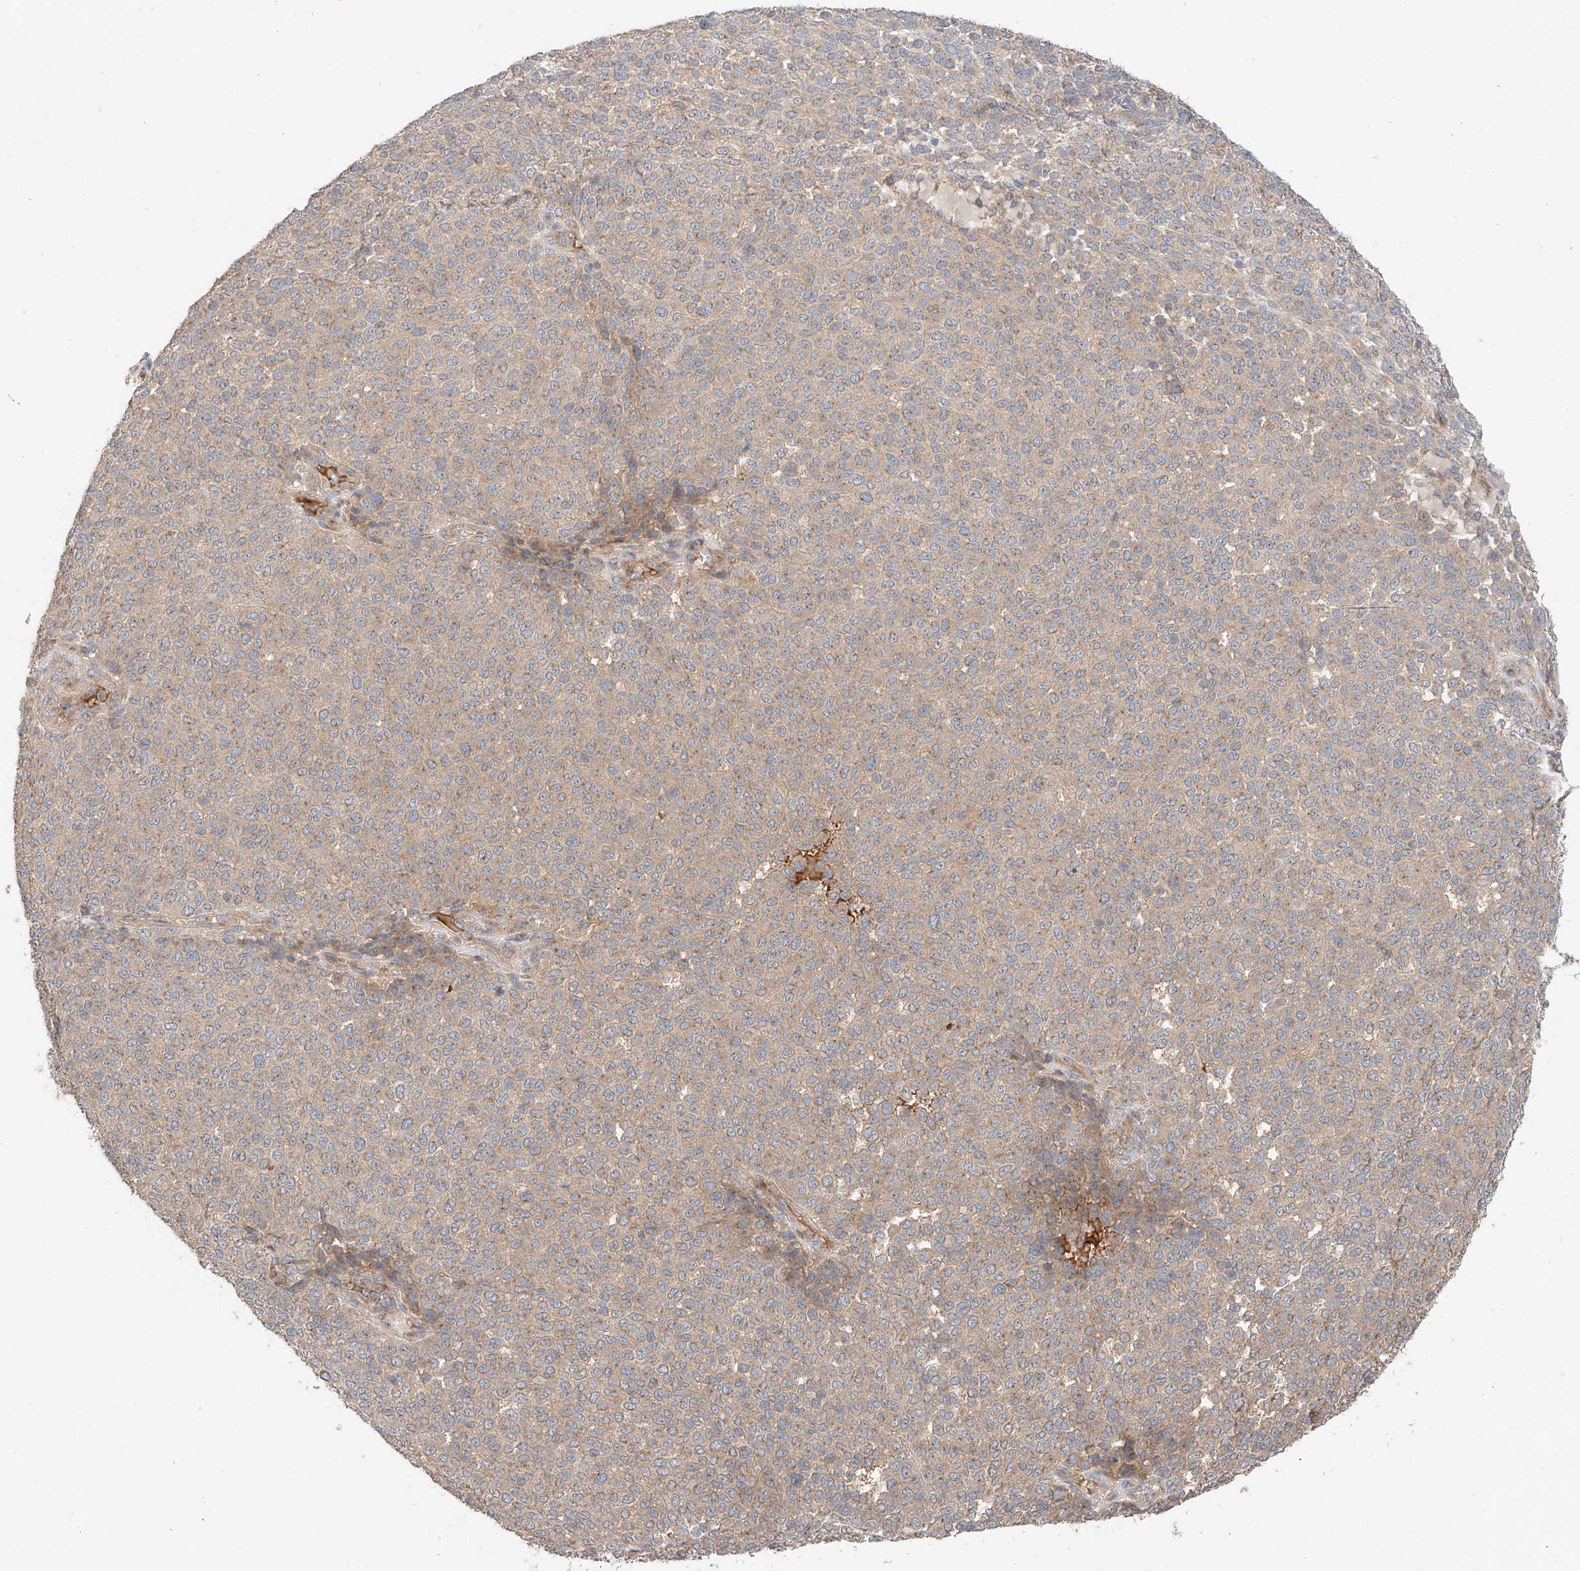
{"staining": {"intensity": "weak", "quantity": ">75%", "location": "cytoplasmic/membranous"}, "tissue": "melanoma", "cell_type": "Tumor cells", "image_type": "cancer", "snomed": [{"axis": "morphology", "description": "Malignant melanoma, NOS"}, {"axis": "topography", "description": "Skin"}], "caption": "Brown immunohistochemical staining in melanoma reveals weak cytoplasmic/membranous staining in approximately >75% of tumor cells. Immunohistochemistry stains the protein of interest in brown and the nuclei are stained blue.", "gene": "XPNPEP1", "patient": {"sex": "male", "age": 49}}